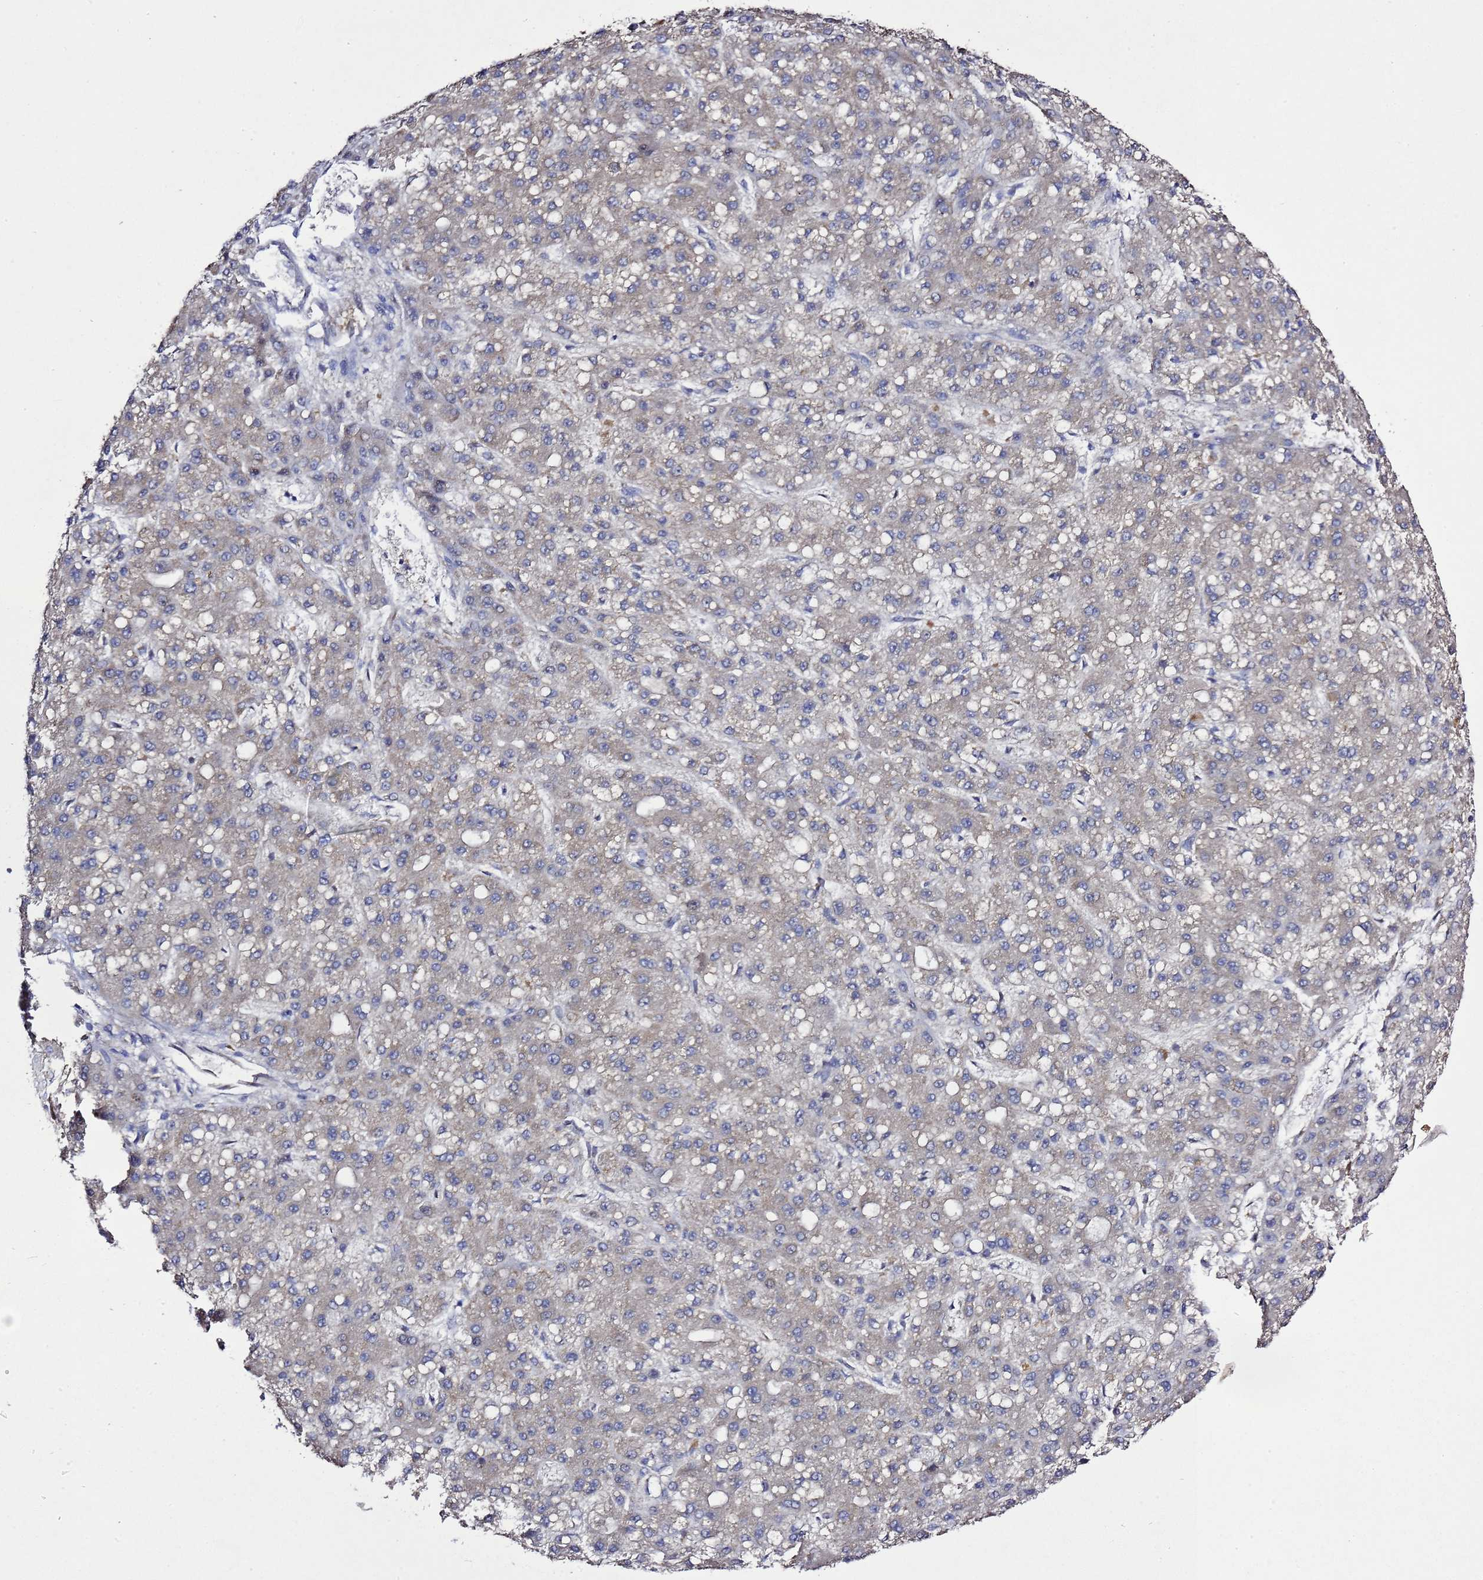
{"staining": {"intensity": "negative", "quantity": "none", "location": "none"}, "tissue": "liver cancer", "cell_type": "Tumor cells", "image_type": "cancer", "snomed": [{"axis": "morphology", "description": "Carcinoma, Hepatocellular, NOS"}, {"axis": "topography", "description": "Liver"}], "caption": "Histopathology image shows no significant protein staining in tumor cells of hepatocellular carcinoma (liver).", "gene": "ALG3", "patient": {"sex": "male", "age": 67}}